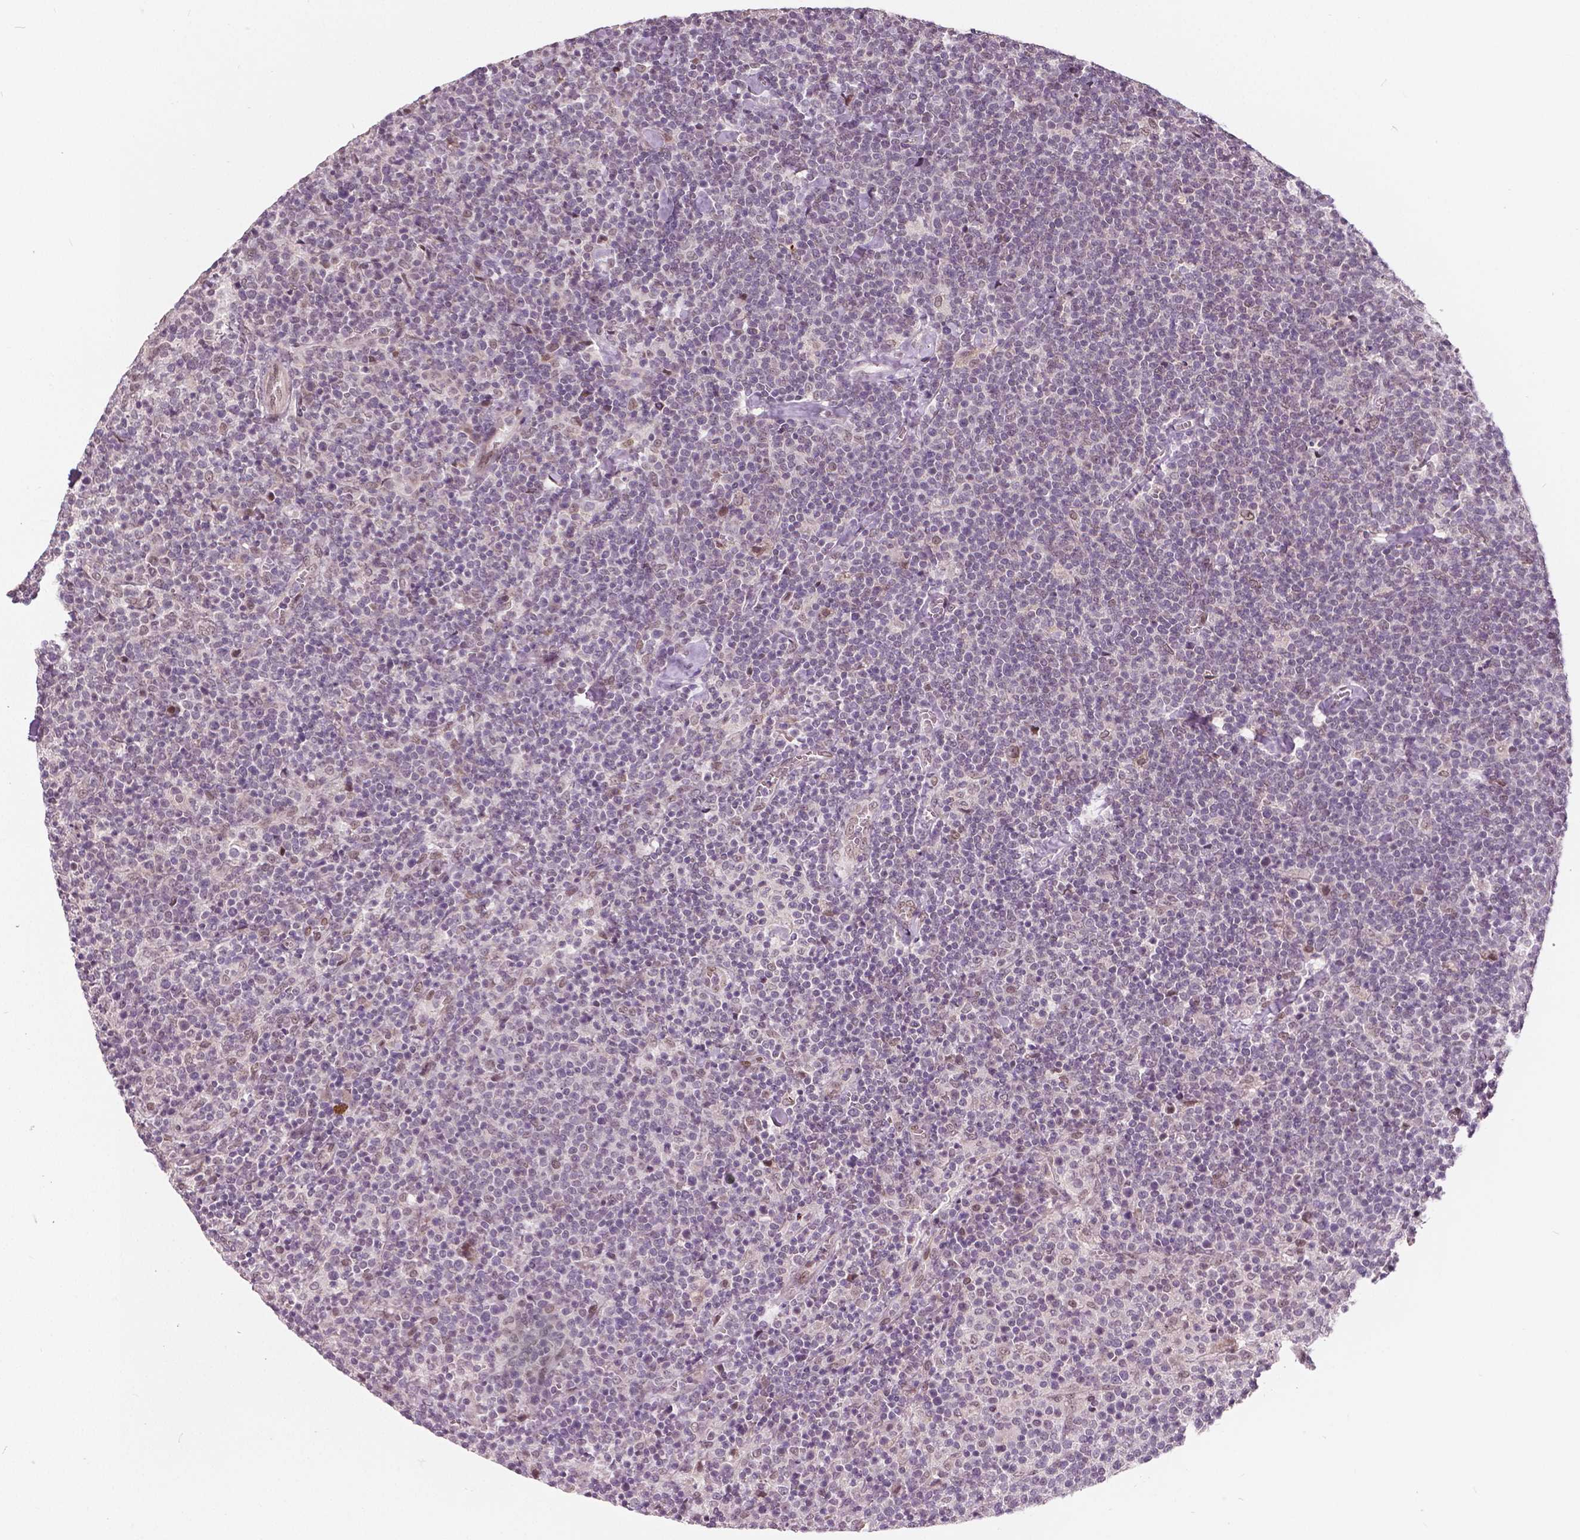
{"staining": {"intensity": "negative", "quantity": "none", "location": "none"}, "tissue": "lymphoma", "cell_type": "Tumor cells", "image_type": "cancer", "snomed": [{"axis": "morphology", "description": "Malignant lymphoma, non-Hodgkin's type, High grade"}, {"axis": "topography", "description": "Lymph node"}], "caption": "IHC of human high-grade malignant lymphoma, non-Hodgkin's type reveals no positivity in tumor cells.", "gene": "HMBOX1", "patient": {"sex": "male", "age": 61}}